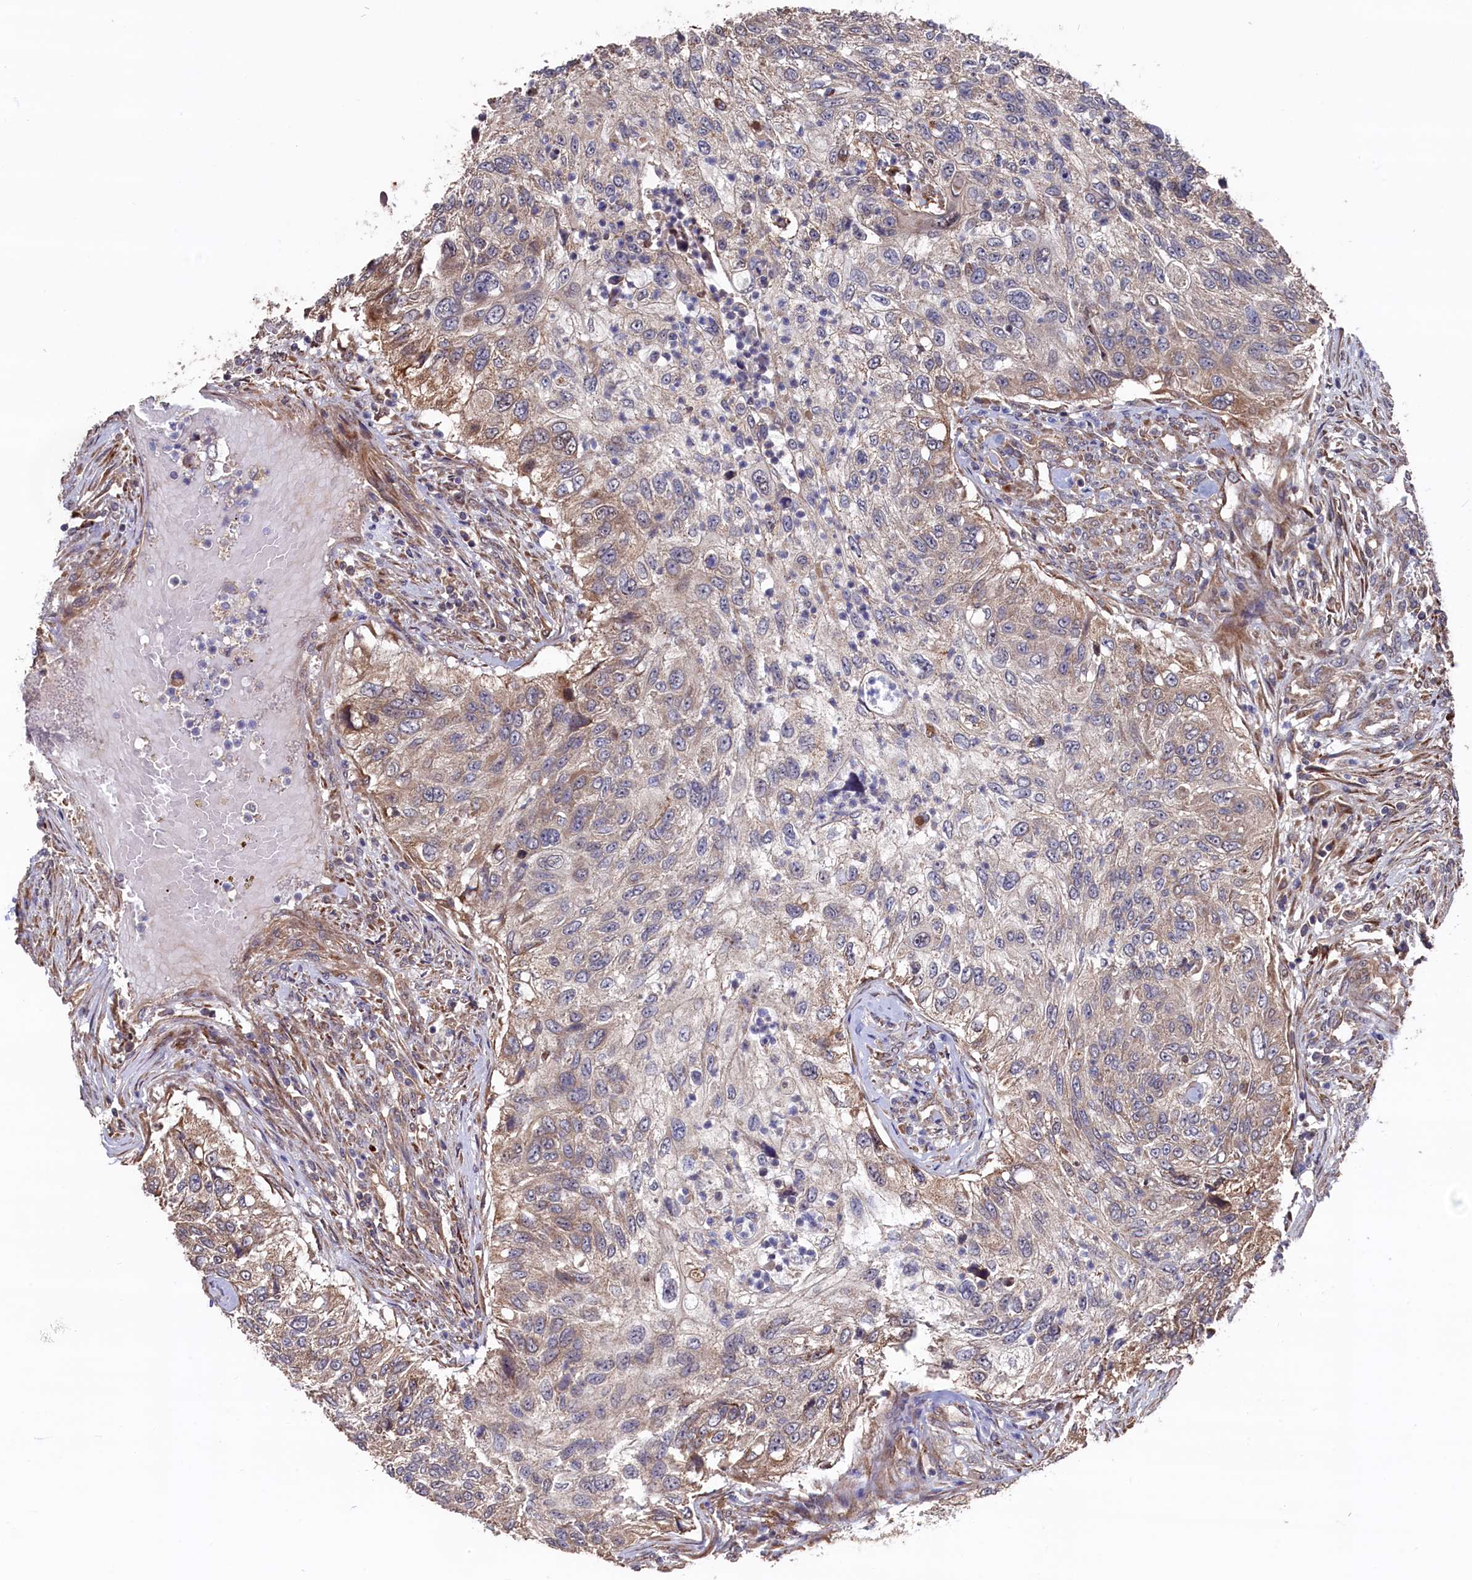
{"staining": {"intensity": "weak", "quantity": "25%-75%", "location": "cytoplasmic/membranous"}, "tissue": "urothelial cancer", "cell_type": "Tumor cells", "image_type": "cancer", "snomed": [{"axis": "morphology", "description": "Urothelial carcinoma, High grade"}, {"axis": "topography", "description": "Urinary bladder"}], "caption": "Urothelial carcinoma (high-grade) was stained to show a protein in brown. There is low levels of weak cytoplasmic/membranous staining in about 25%-75% of tumor cells.", "gene": "SLC12A4", "patient": {"sex": "female", "age": 60}}